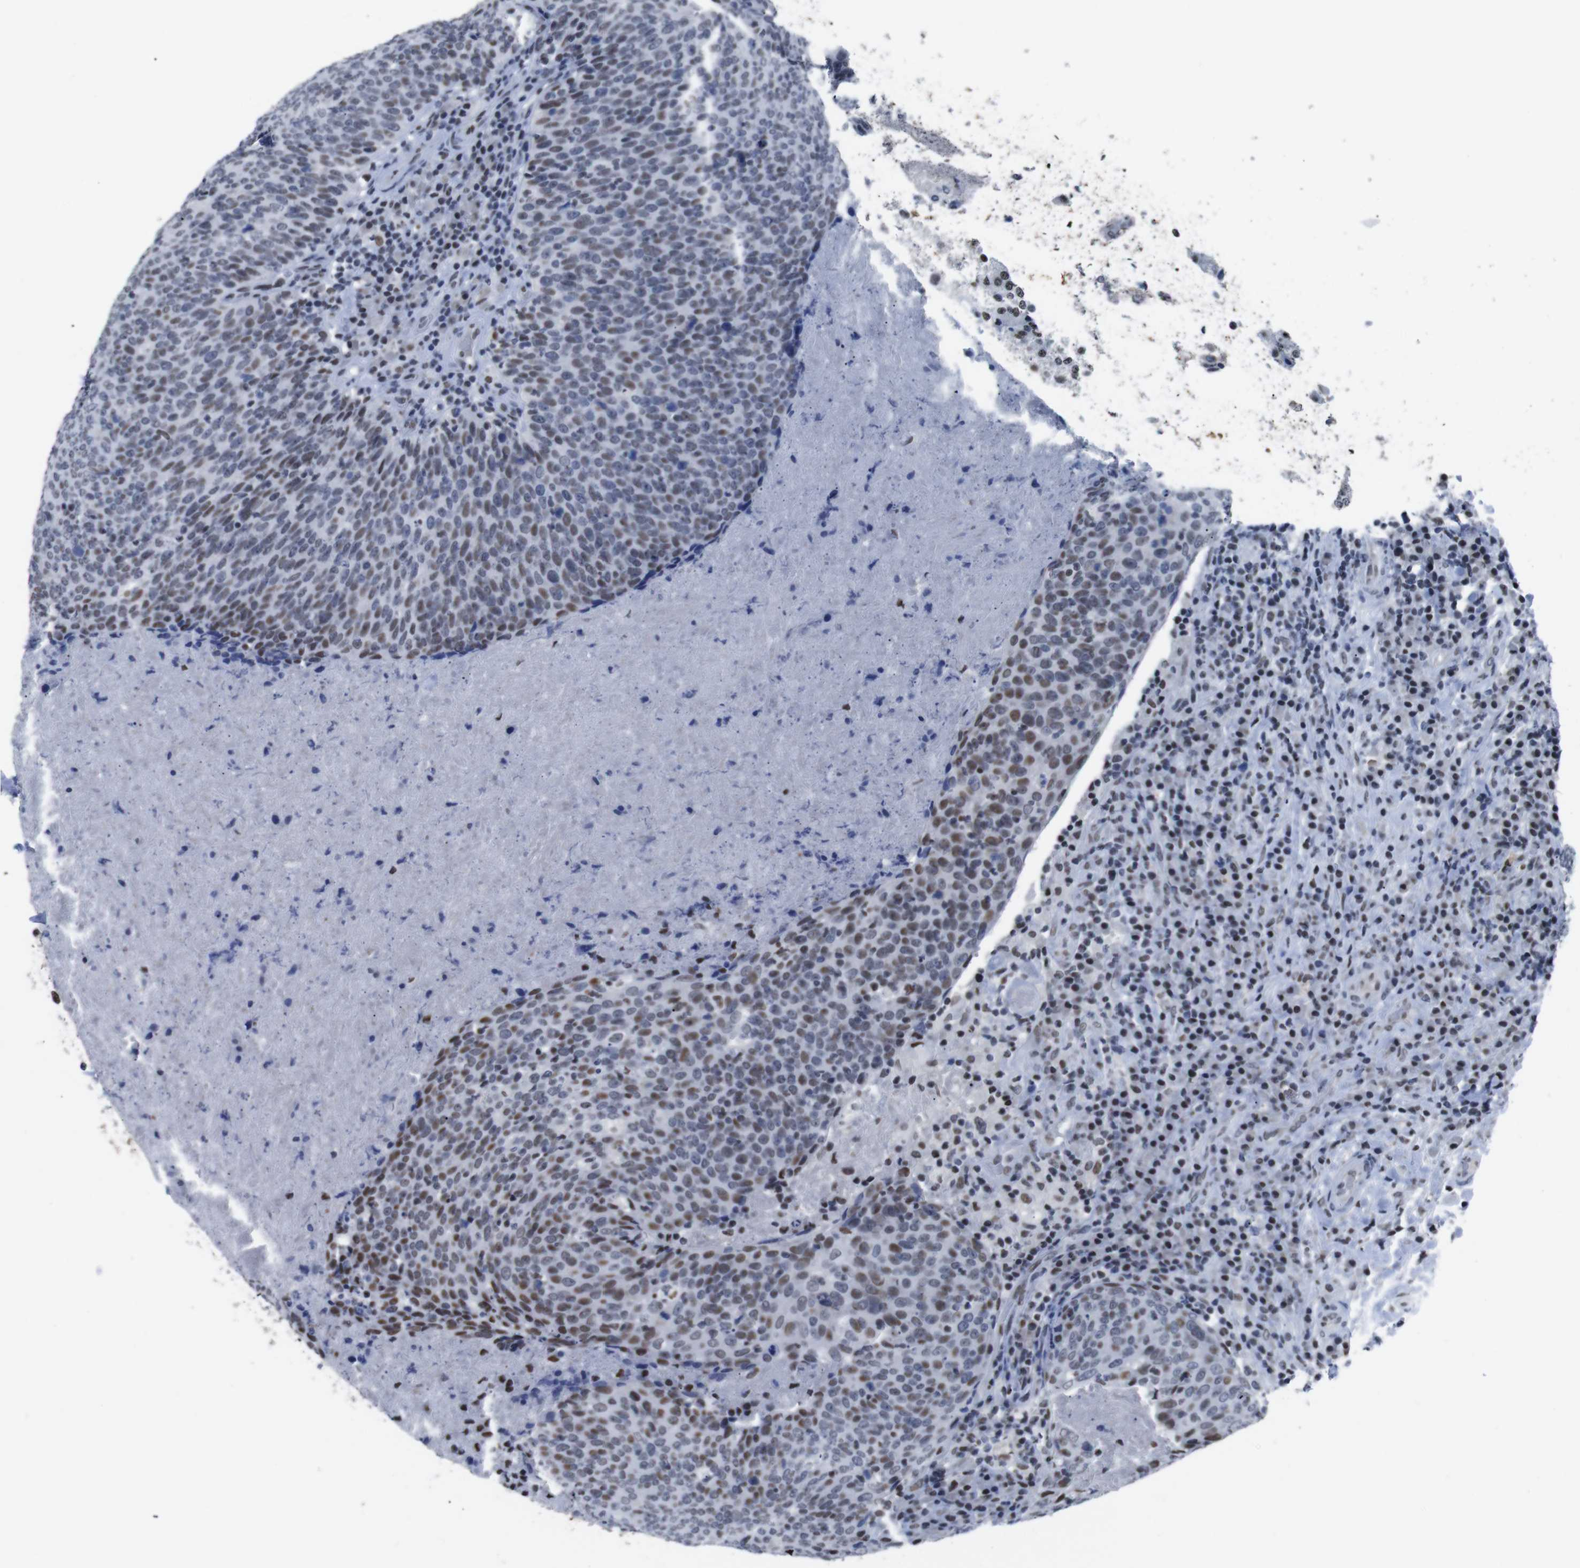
{"staining": {"intensity": "moderate", "quantity": ">75%", "location": "nuclear"}, "tissue": "head and neck cancer", "cell_type": "Tumor cells", "image_type": "cancer", "snomed": [{"axis": "morphology", "description": "Squamous cell carcinoma, NOS"}, {"axis": "morphology", "description": "Squamous cell carcinoma, metastatic, NOS"}, {"axis": "topography", "description": "Lymph node"}, {"axis": "topography", "description": "Head-Neck"}], "caption": "Protein expression analysis of human metastatic squamous cell carcinoma (head and neck) reveals moderate nuclear positivity in about >75% of tumor cells.", "gene": "PIP4P2", "patient": {"sex": "male", "age": 62}}